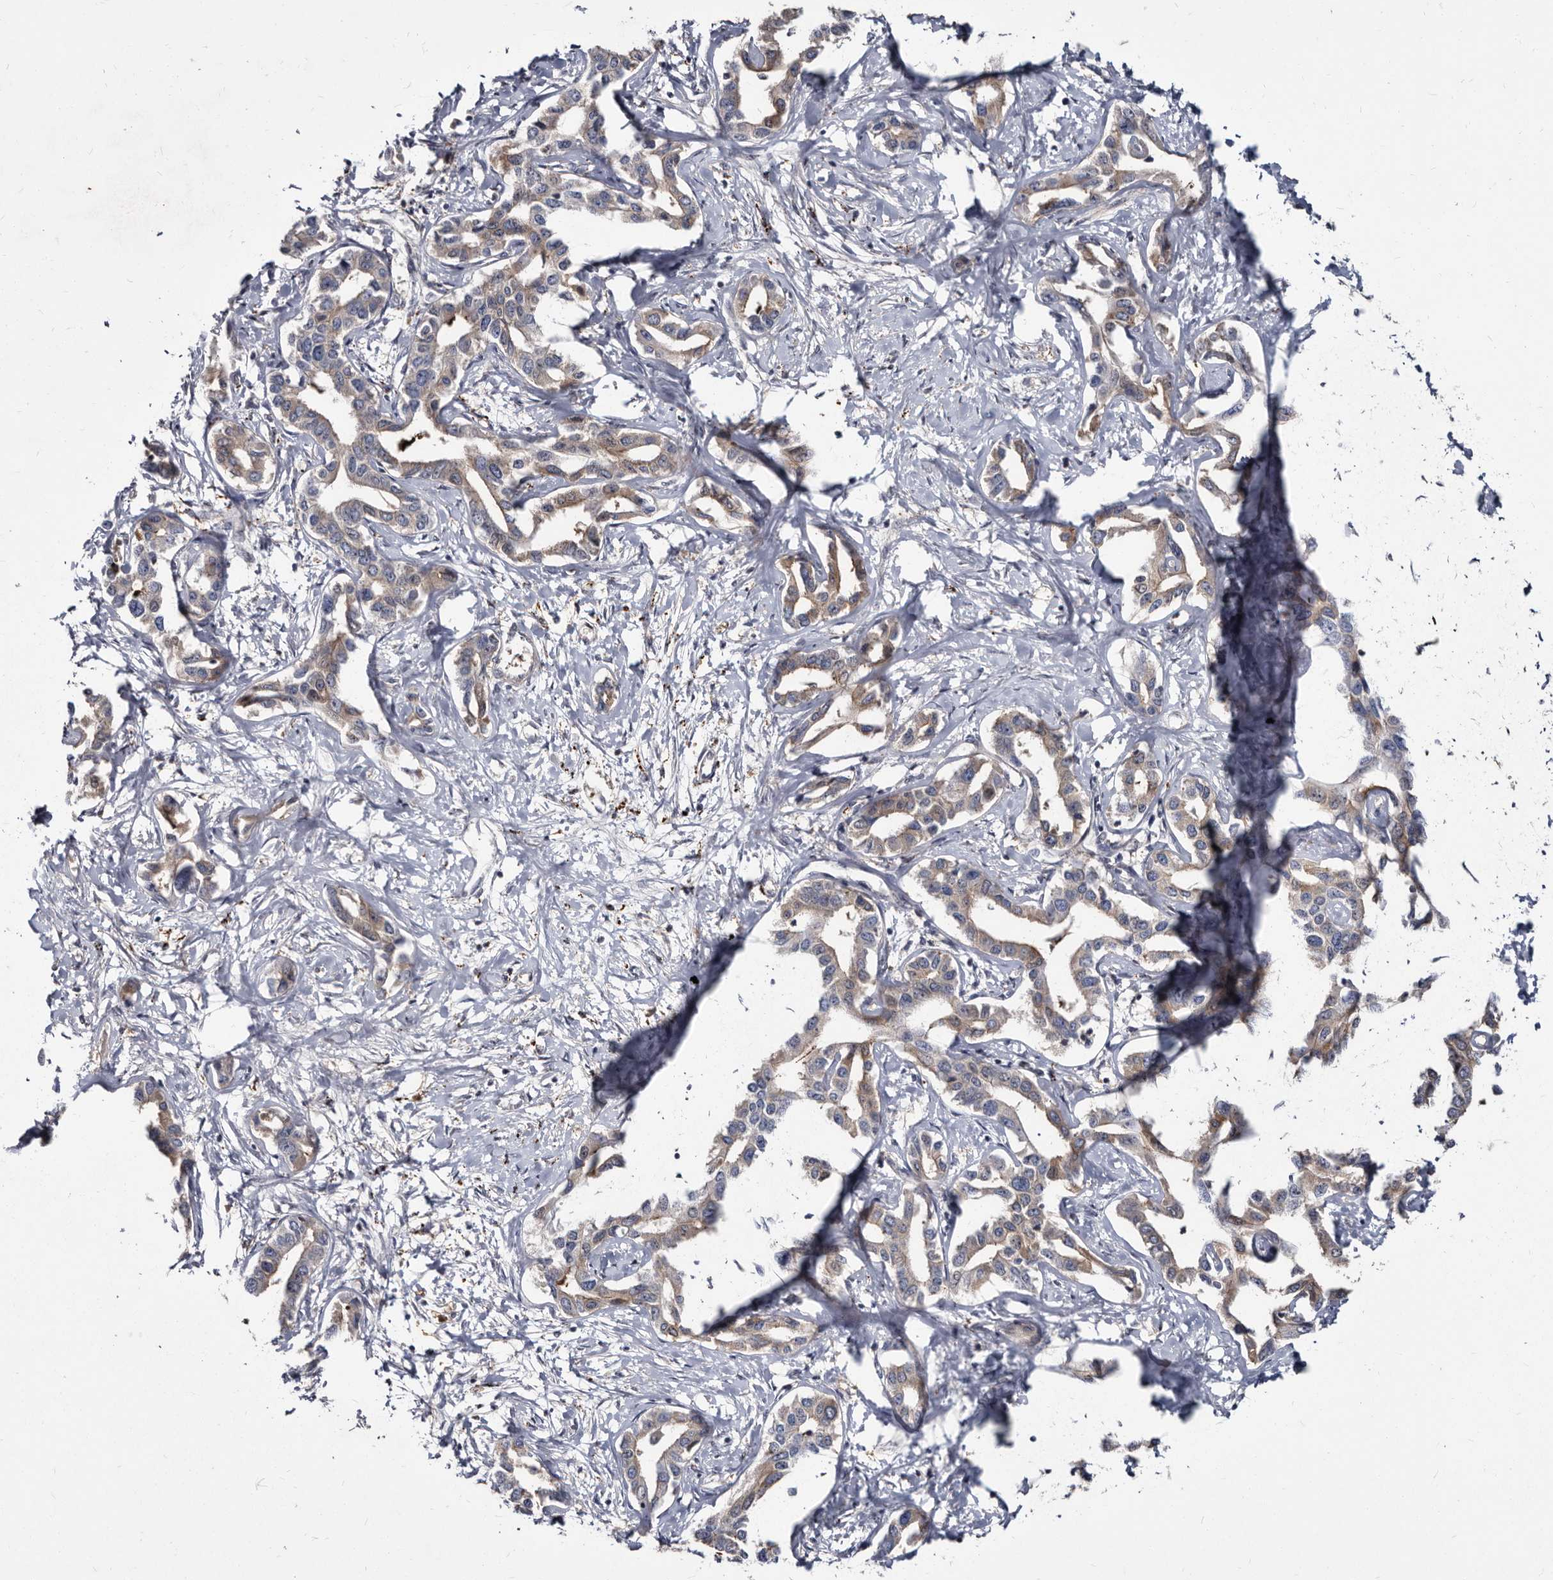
{"staining": {"intensity": "weak", "quantity": ">75%", "location": "cytoplasmic/membranous"}, "tissue": "liver cancer", "cell_type": "Tumor cells", "image_type": "cancer", "snomed": [{"axis": "morphology", "description": "Cholangiocarcinoma"}, {"axis": "topography", "description": "Liver"}], "caption": "Weak cytoplasmic/membranous staining is appreciated in about >75% of tumor cells in liver cholangiocarcinoma.", "gene": "ABCF2", "patient": {"sex": "male", "age": 59}}